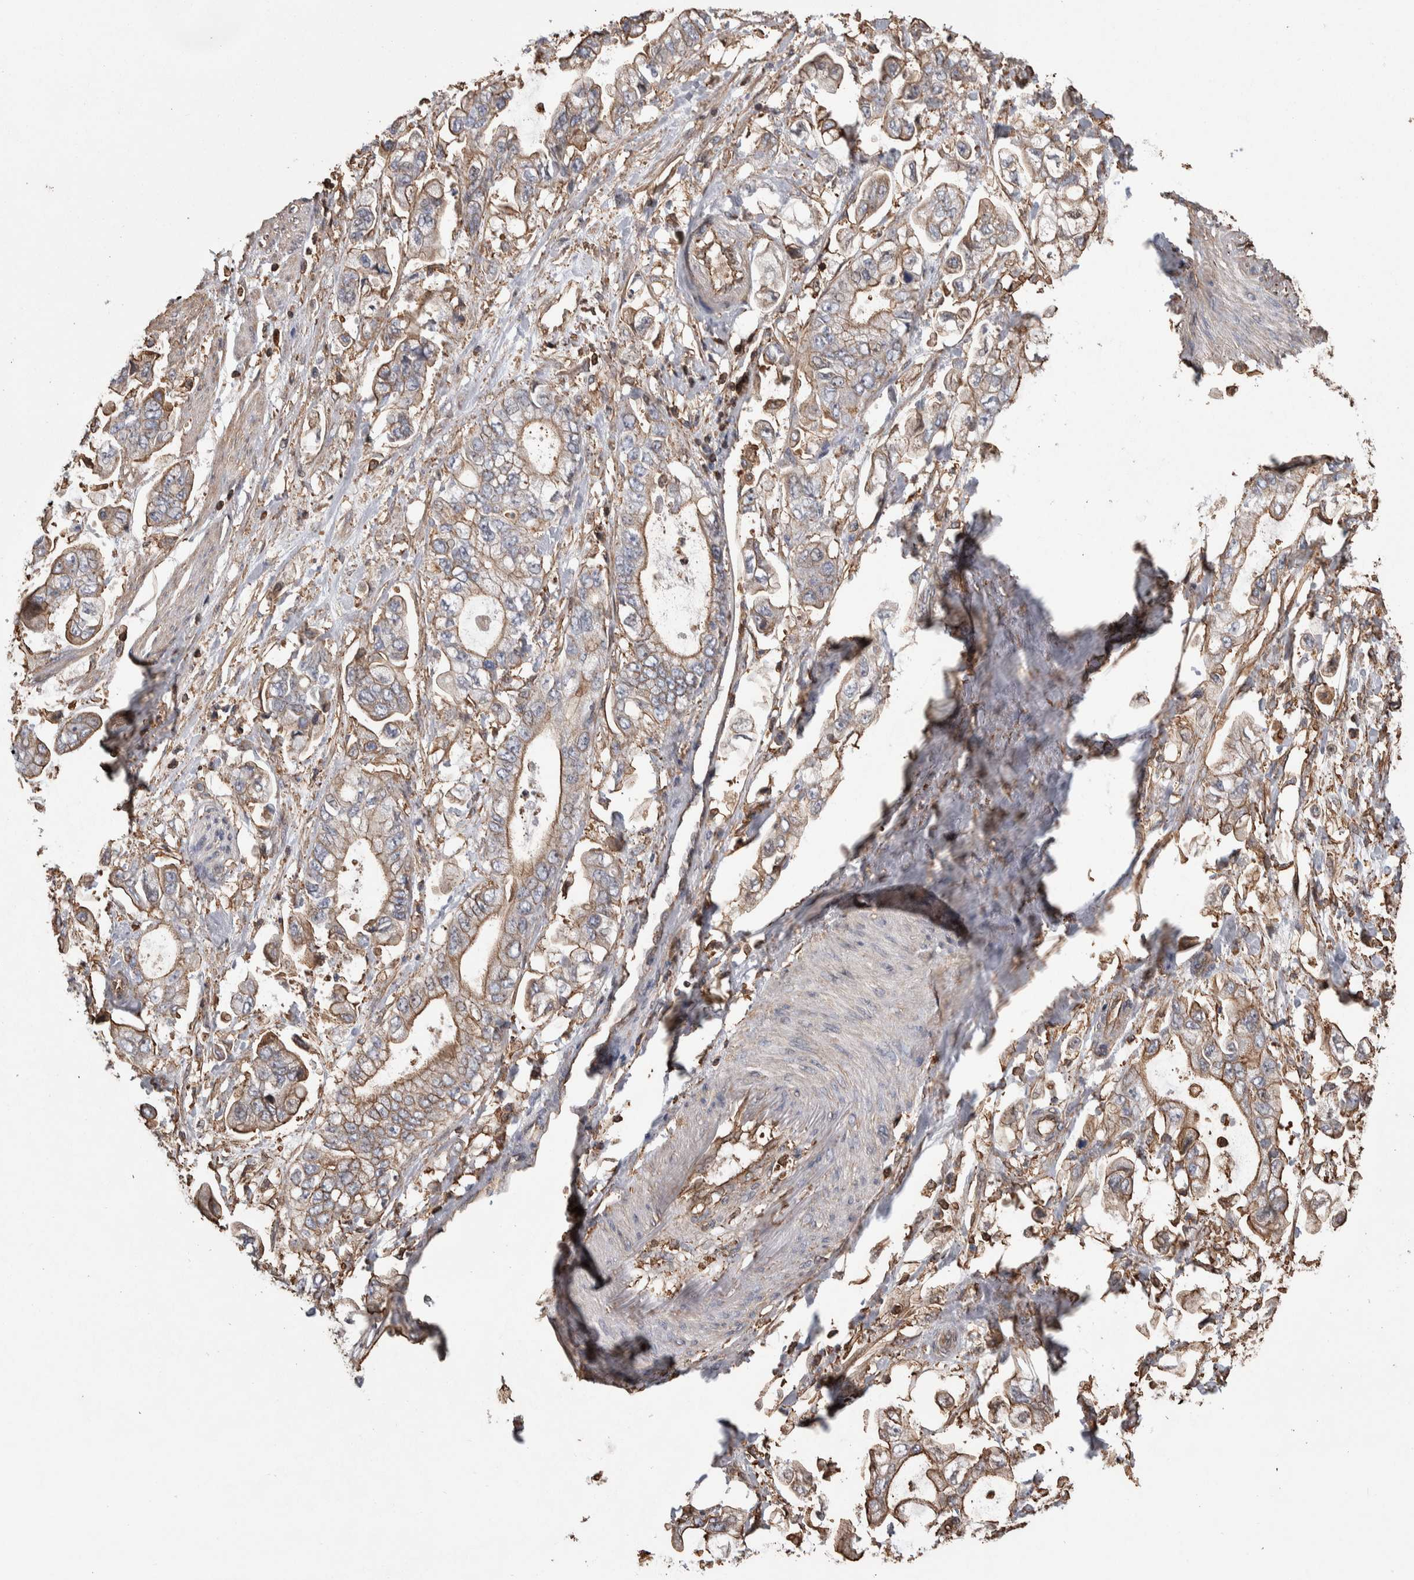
{"staining": {"intensity": "weak", "quantity": ">75%", "location": "cytoplasmic/membranous"}, "tissue": "stomach cancer", "cell_type": "Tumor cells", "image_type": "cancer", "snomed": [{"axis": "morphology", "description": "Normal tissue, NOS"}, {"axis": "morphology", "description": "Adenocarcinoma, NOS"}, {"axis": "topography", "description": "Stomach"}], "caption": "Protein expression analysis of human stomach cancer (adenocarcinoma) reveals weak cytoplasmic/membranous staining in about >75% of tumor cells. The staining was performed using DAB, with brown indicating positive protein expression. Nuclei are stained blue with hematoxylin.", "gene": "ENPP2", "patient": {"sex": "male", "age": 62}}